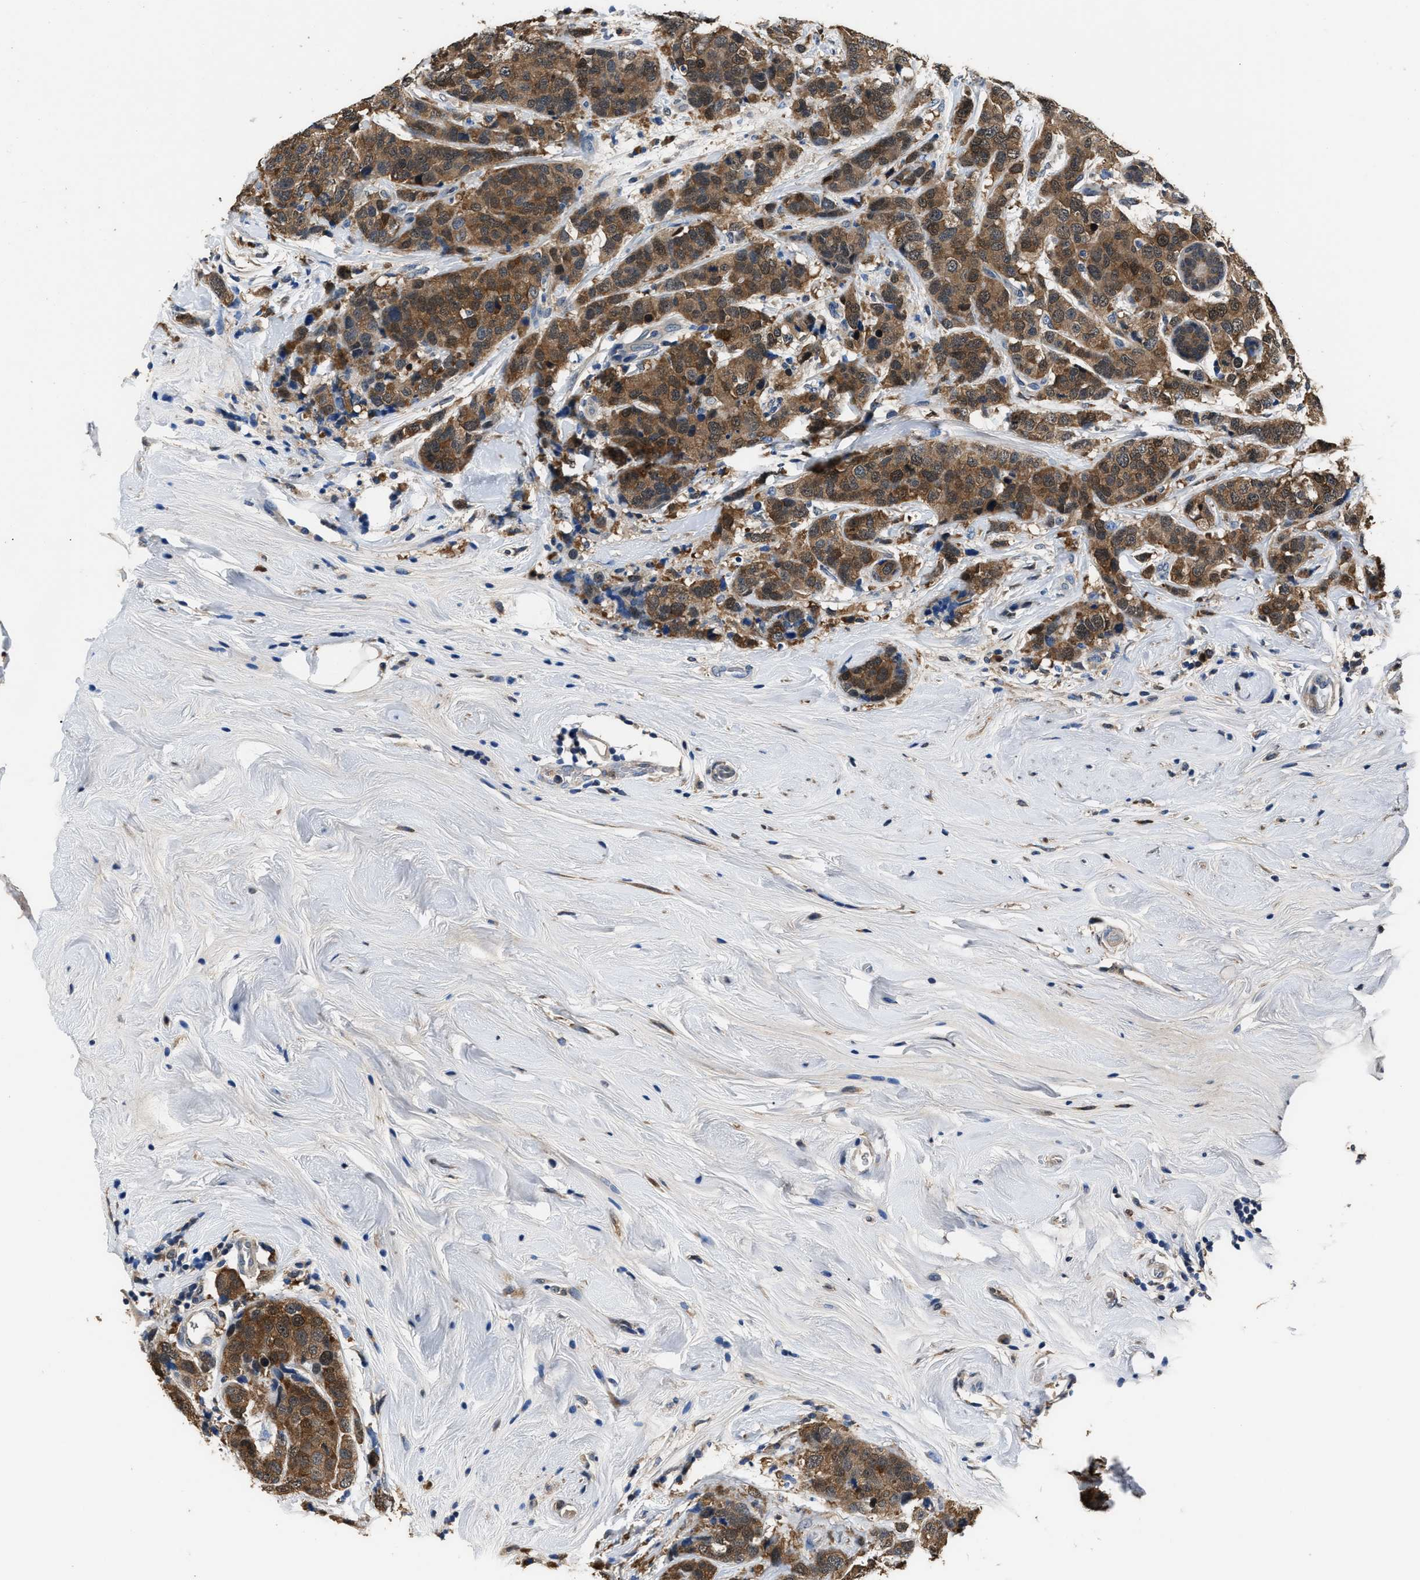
{"staining": {"intensity": "strong", "quantity": ">75%", "location": "cytoplasmic/membranous"}, "tissue": "breast cancer", "cell_type": "Tumor cells", "image_type": "cancer", "snomed": [{"axis": "morphology", "description": "Lobular carcinoma"}, {"axis": "topography", "description": "Breast"}], "caption": "Tumor cells demonstrate high levels of strong cytoplasmic/membranous expression in approximately >75% of cells in human breast cancer (lobular carcinoma). The staining is performed using DAB brown chromogen to label protein expression. The nuclei are counter-stained blue using hematoxylin.", "gene": "GSTP1", "patient": {"sex": "female", "age": 59}}